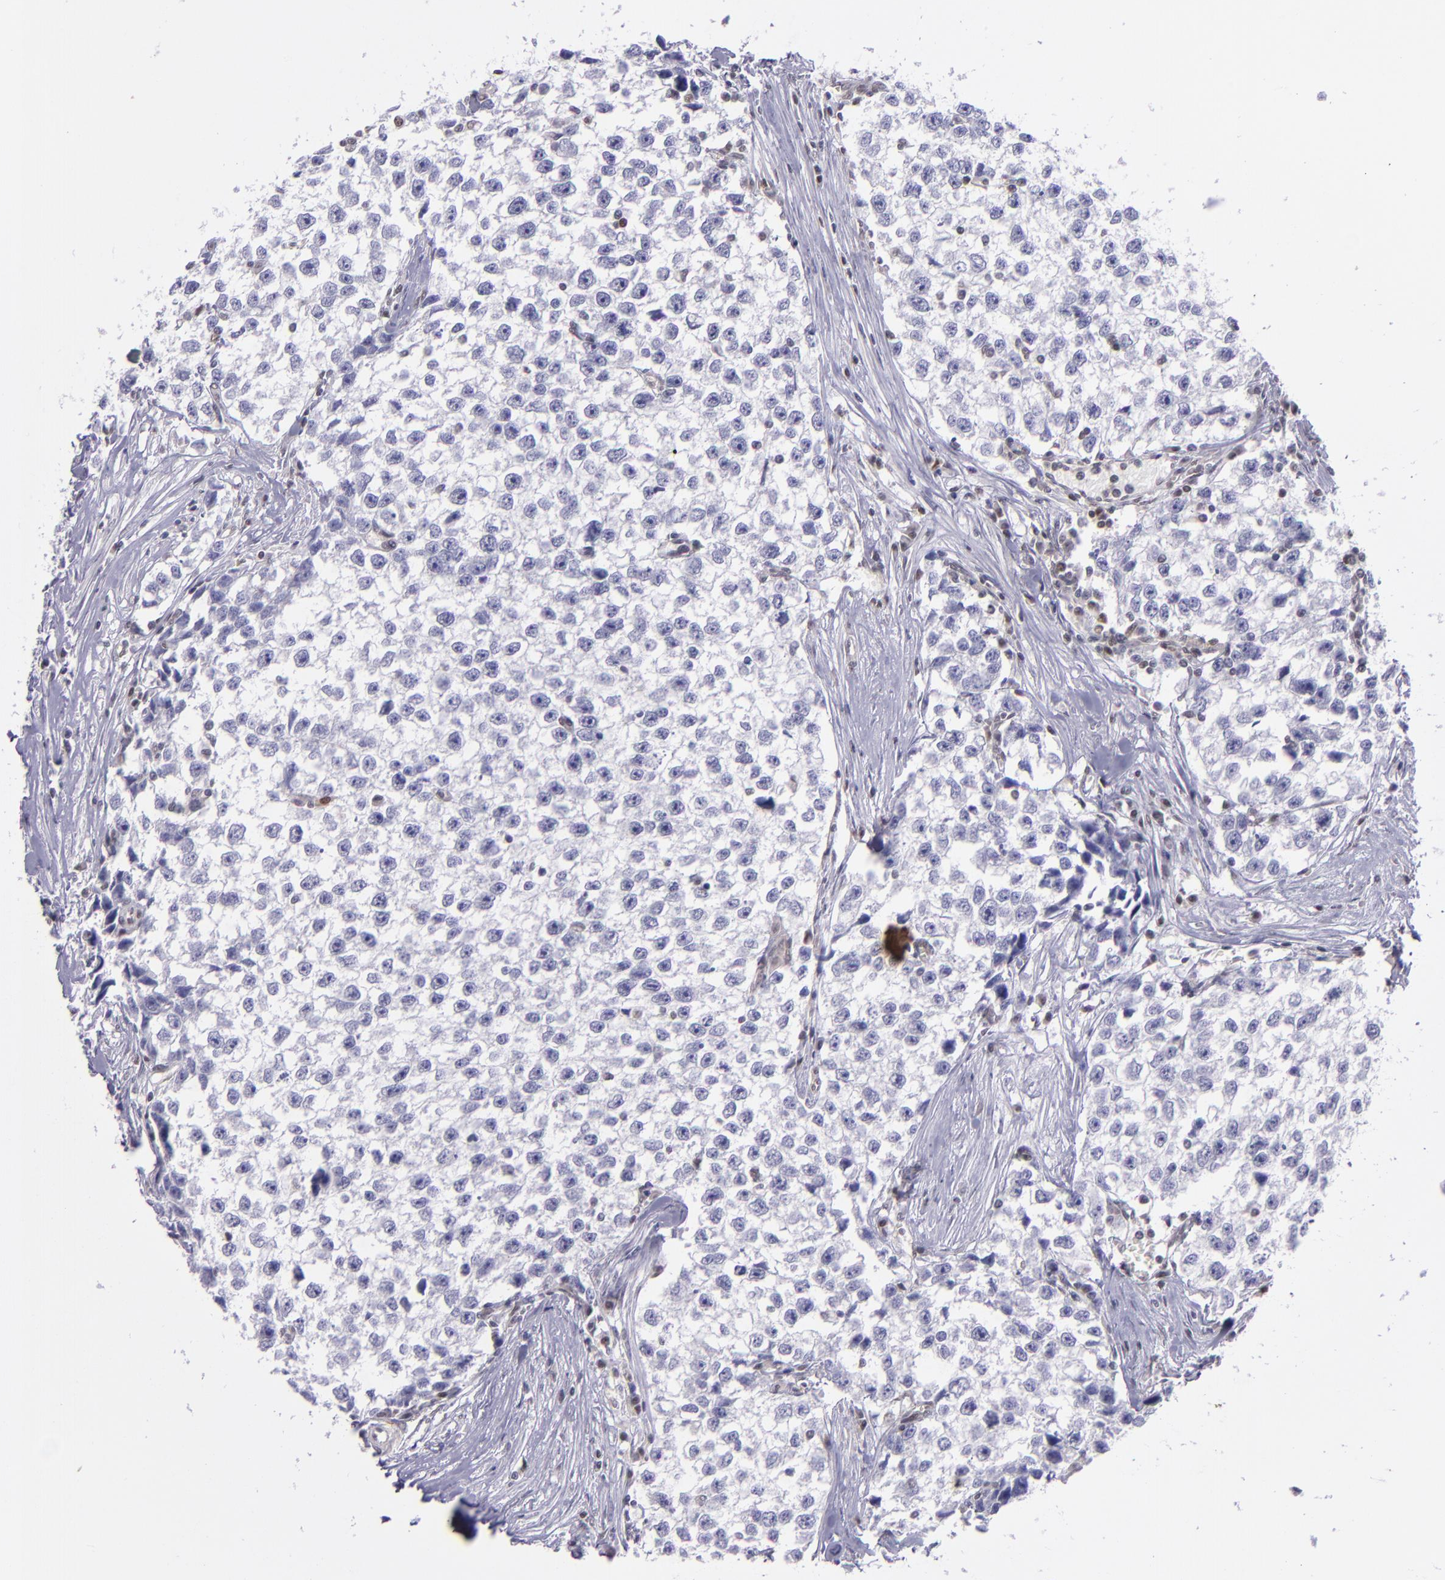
{"staining": {"intensity": "negative", "quantity": "none", "location": "none"}, "tissue": "testis cancer", "cell_type": "Tumor cells", "image_type": "cancer", "snomed": [{"axis": "morphology", "description": "Seminoma, NOS"}, {"axis": "morphology", "description": "Carcinoma, Embryonal, NOS"}, {"axis": "topography", "description": "Testis"}], "caption": "Embryonal carcinoma (testis) was stained to show a protein in brown. There is no significant staining in tumor cells.", "gene": "BAG1", "patient": {"sex": "male", "age": 30}}